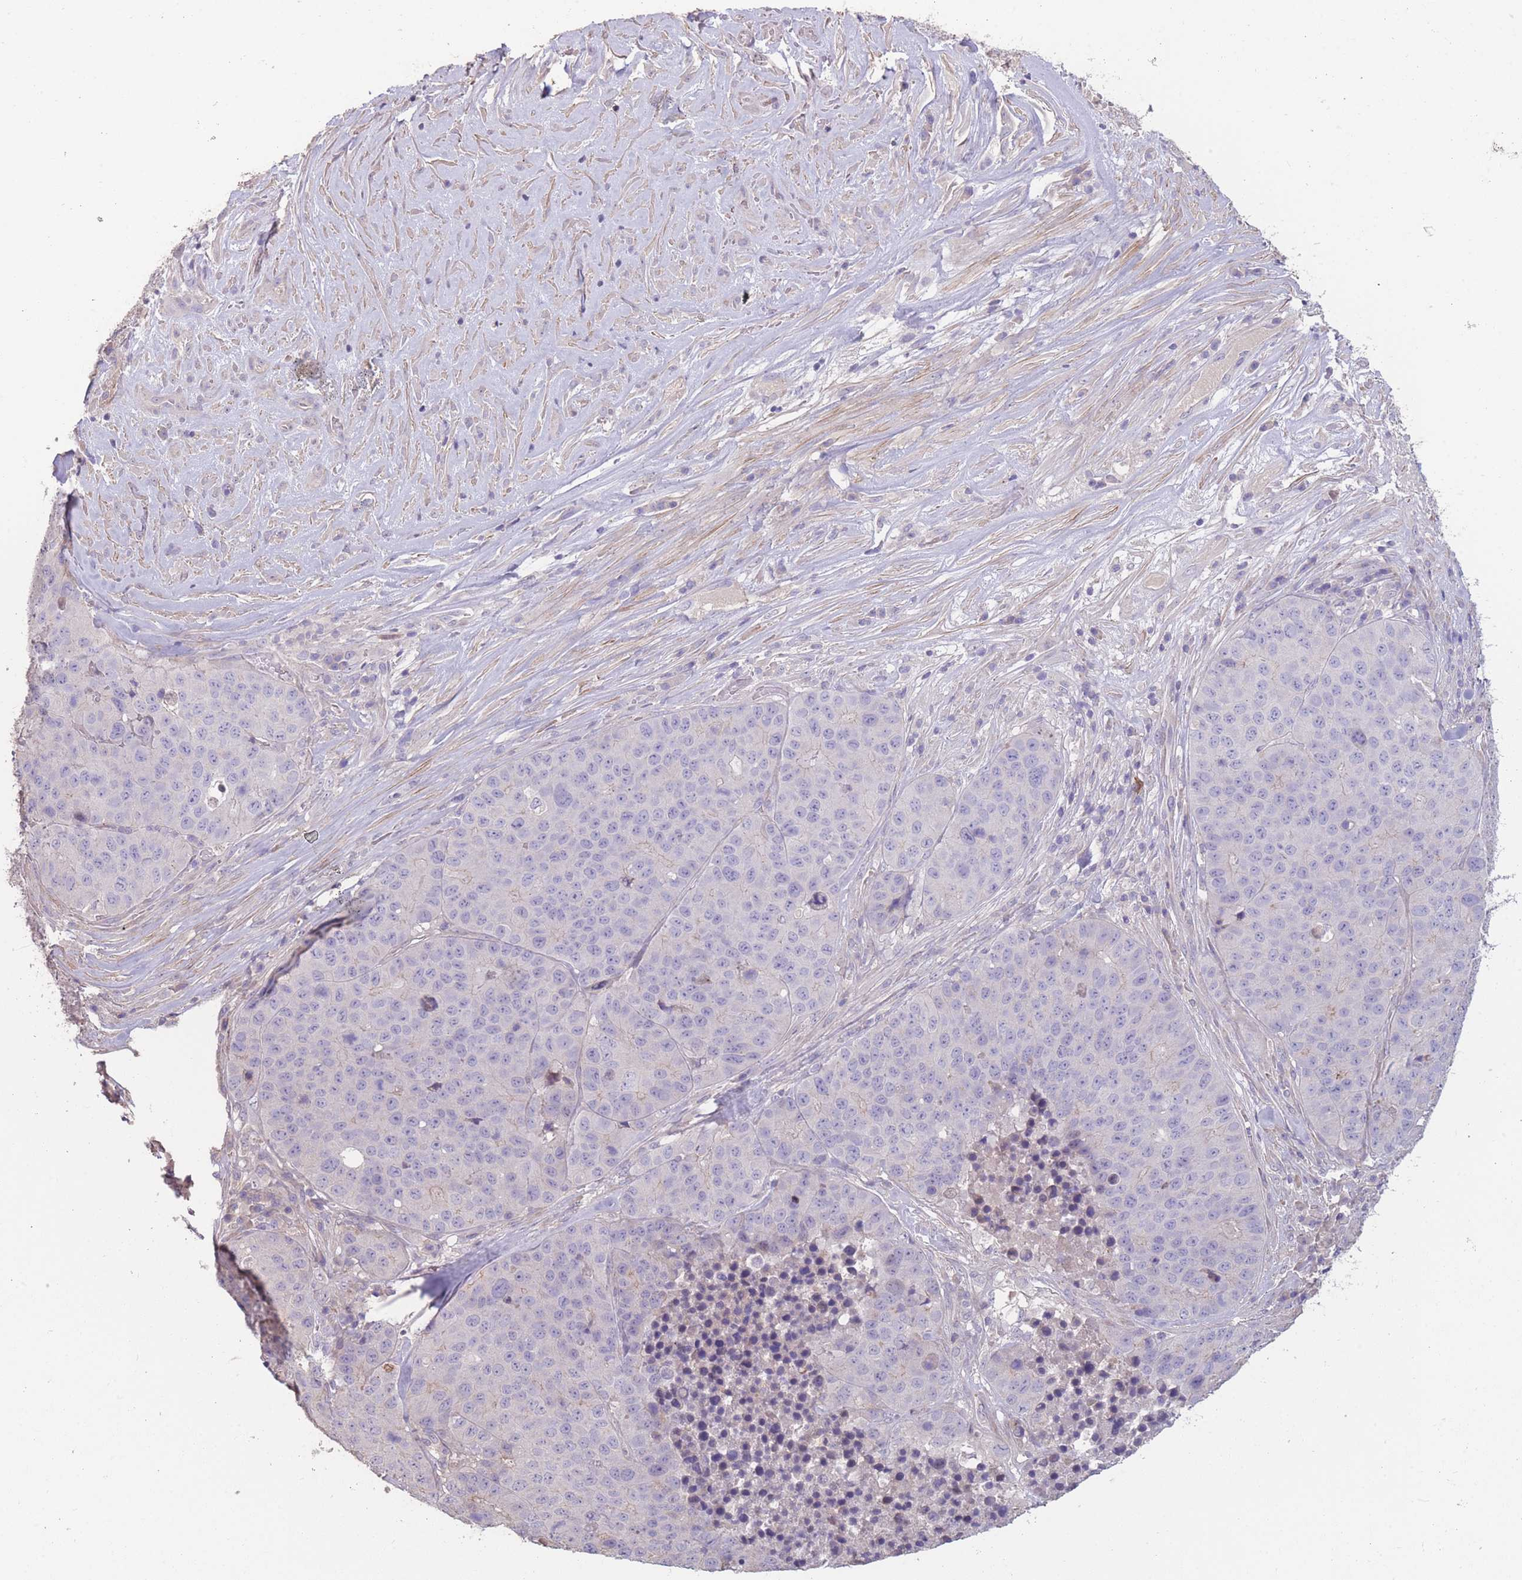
{"staining": {"intensity": "negative", "quantity": "none", "location": "none"}, "tissue": "stomach cancer", "cell_type": "Tumor cells", "image_type": "cancer", "snomed": [{"axis": "morphology", "description": "Adenocarcinoma, NOS"}, {"axis": "topography", "description": "Stomach"}], "caption": "IHC of human stomach cancer (adenocarcinoma) demonstrates no staining in tumor cells.", "gene": "RSPH10B", "patient": {"sex": "male", "age": 71}}